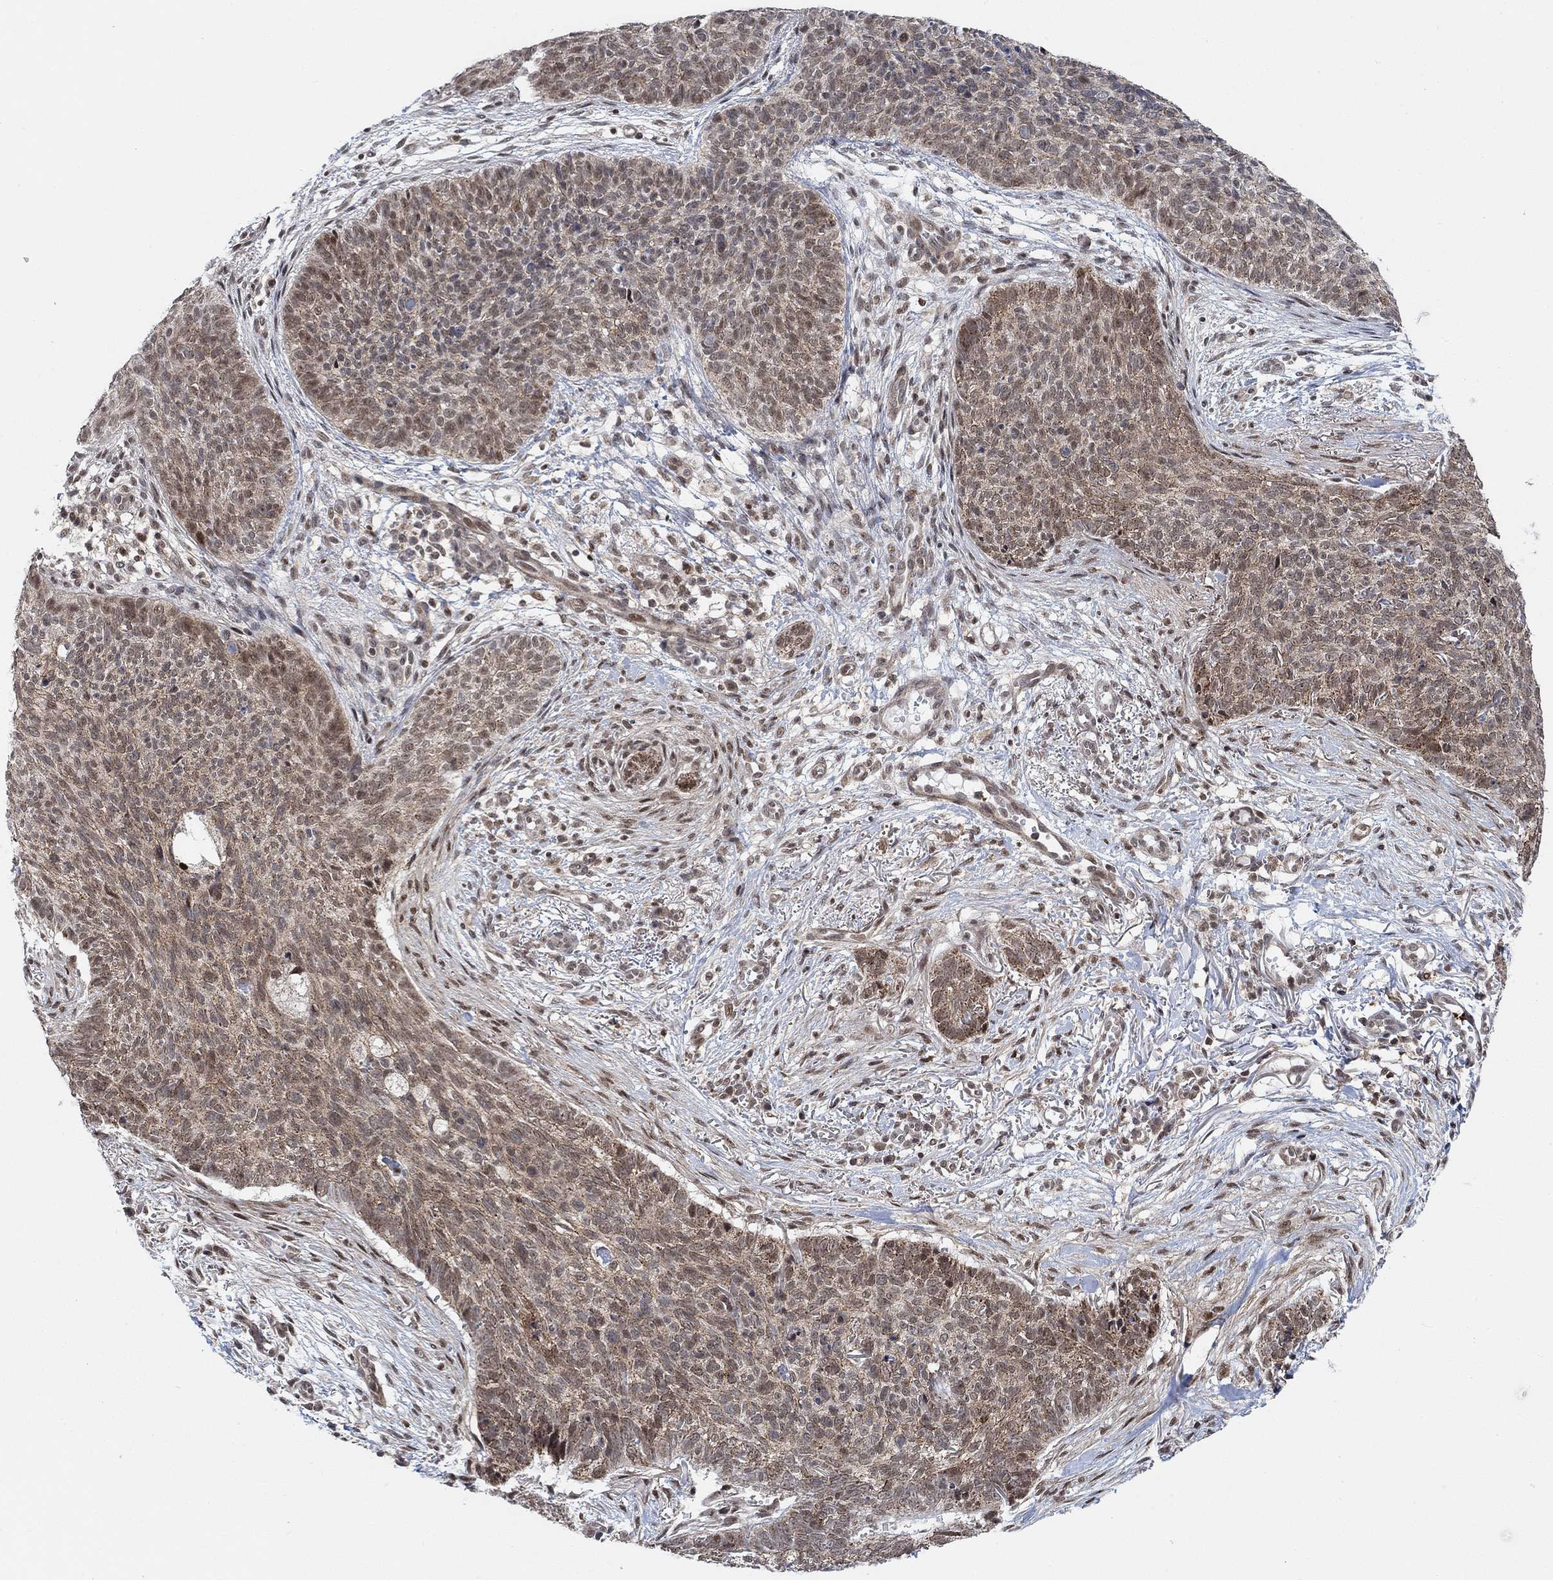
{"staining": {"intensity": "weak", "quantity": ">75%", "location": "cytoplasmic/membranous"}, "tissue": "skin cancer", "cell_type": "Tumor cells", "image_type": "cancer", "snomed": [{"axis": "morphology", "description": "Basal cell carcinoma"}, {"axis": "topography", "description": "Skin"}], "caption": "An immunohistochemistry (IHC) micrograph of tumor tissue is shown. Protein staining in brown shows weak cytoplasmic/membranous positivity in skin cancer within tumor cells.", "gene": "PWWP2B", "patient": {"sex": "male", "age": 64}}